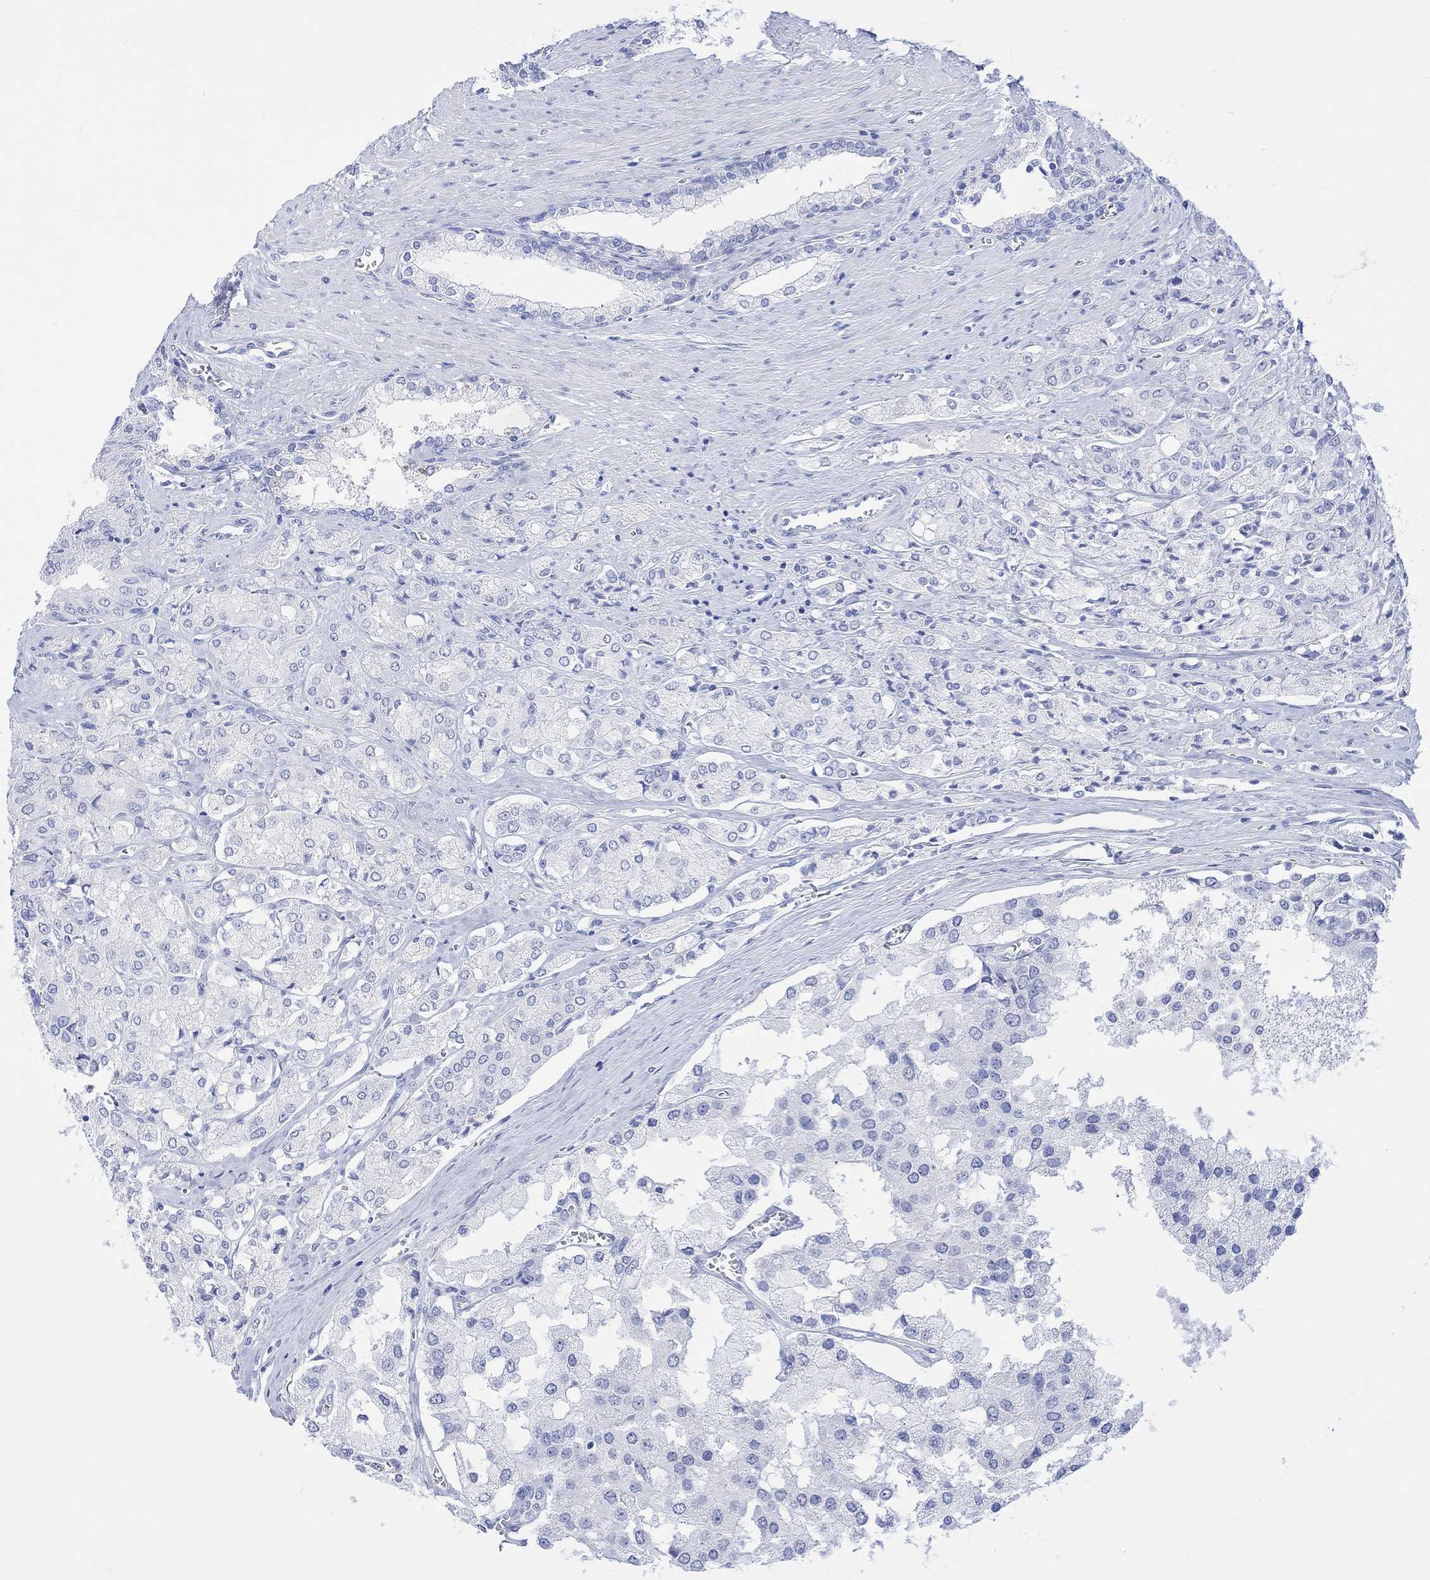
{"staining": {"intensity": "negative", "quantity": "none", "location": "none"}, "tissue": "prostate cancer", "cell_type": "Tumor cells", "image_type": "cancer", "snomed": [{"axis": "morphology", "description": "Adenocarcinoma, NOS"}, {"axis": "topography", "description": "Prostate and seminal vesicle, NOS"}, {"axis": "topography", "description": "Prostate"}], "caption": "Immunohistochemistry (IHC) micrograph of neoplastic tissue: human adenocarcinoma (prostate) stained with DAB (3,3'-diaminobenzidine) demonstrates no significant protein expression in tumor cells. (Immunohistochemistry (IHC), brightfield microscopy, high magnification).", "gene": "CELF4", "patient": {"sex": "male", "age": 67}}